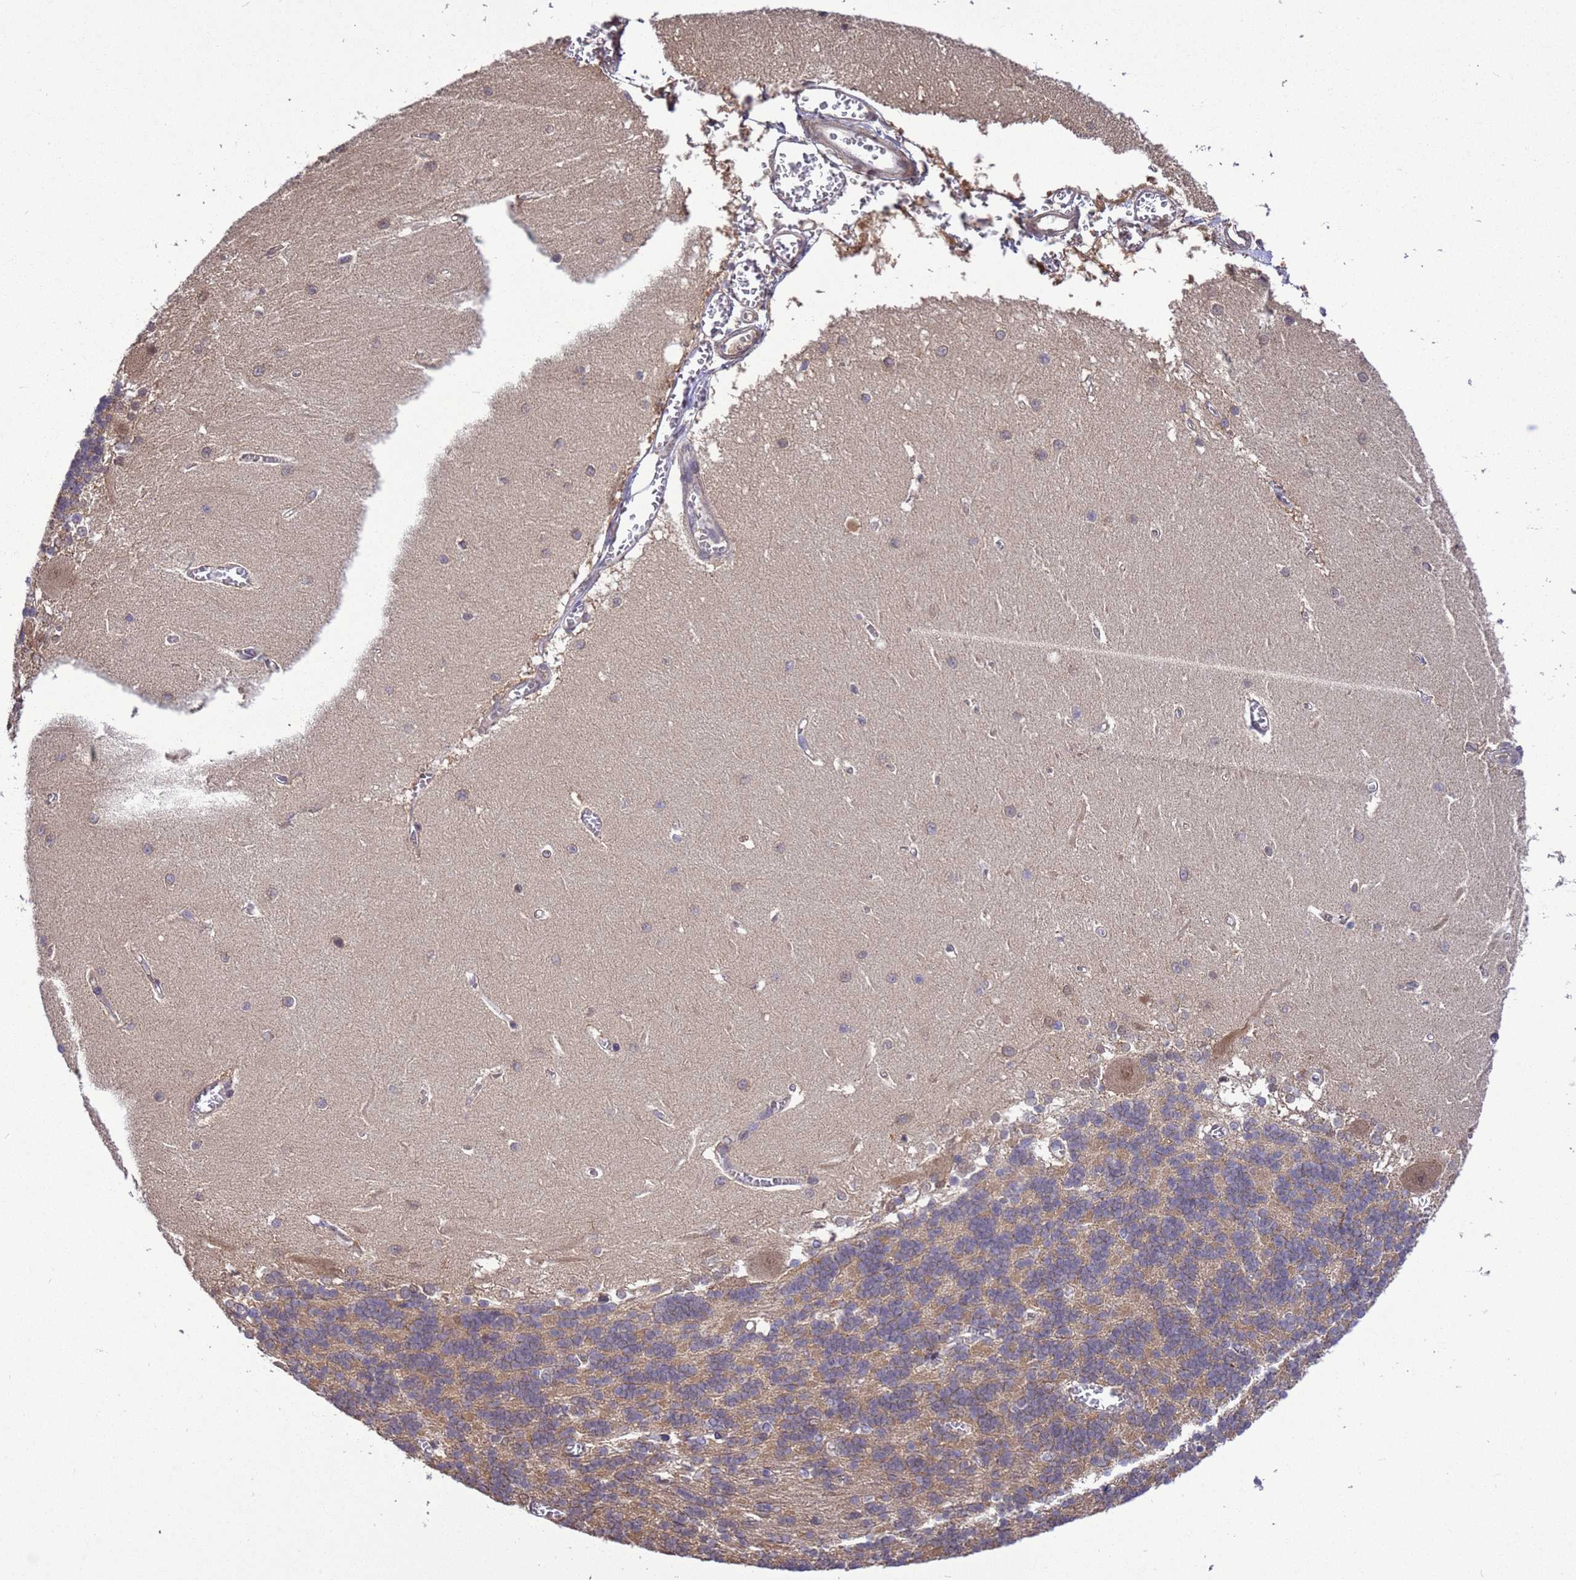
{"staining": {"intensity": "weak", "quantity": ">75%", "location": "cytoplasmic/membranous"}, "tissue": "cerebellum", "cell_type": "Cells in granular layer", "image_type": "normal", "snomed": [{"axis": "morphology", "description": "Normal tissue, NOS"}, {"axis": "topography", "description": "Cerebellum"}], "caption": "This is an image of IHC staining of unremarkable cerebellum, which shows weak positivity in the cytoplasmic/membranous of cells in granular layer.", "gene": "ZFP69B", "patient": {"sex": "male", "age": 37}}